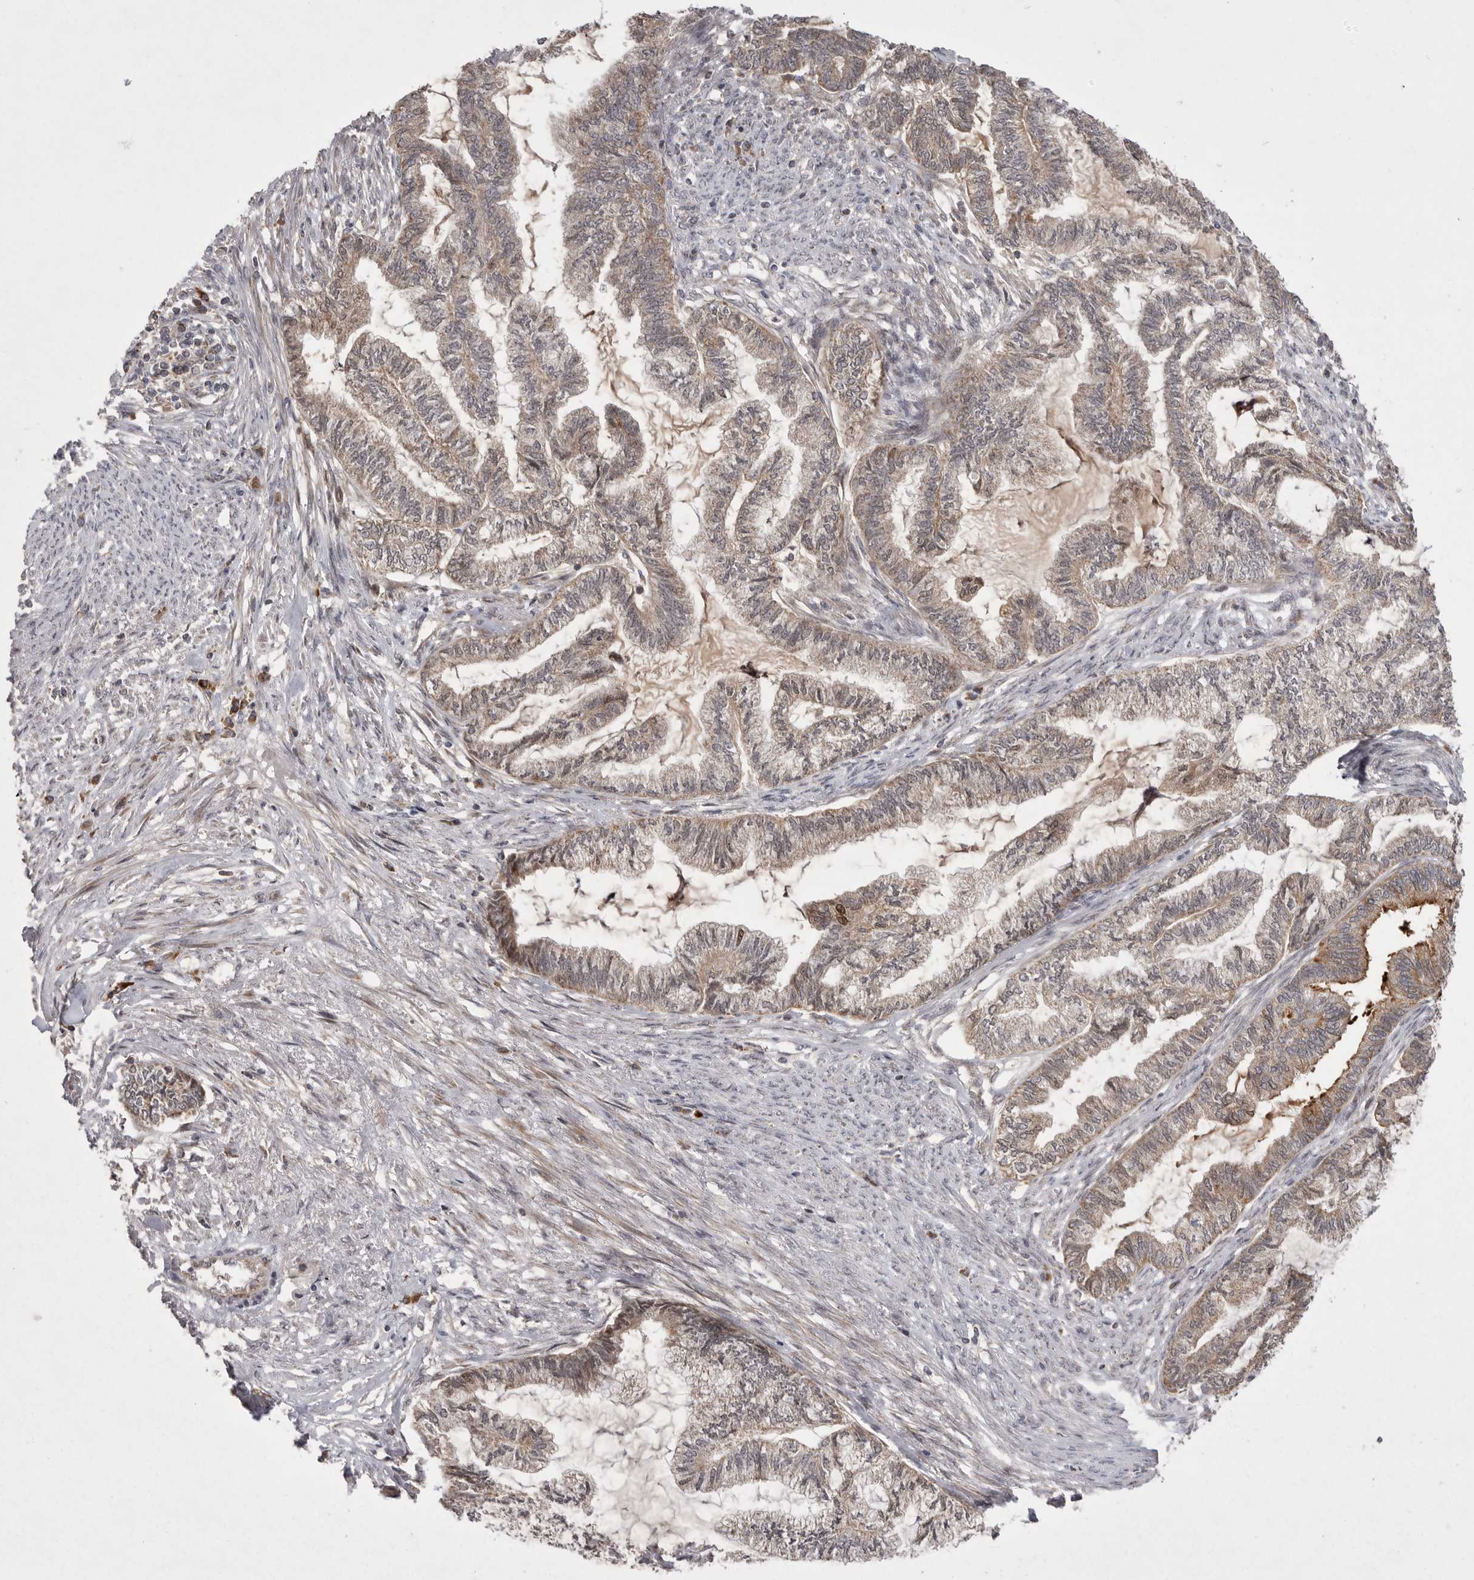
{"staining": {"intensity": "weak", "quantity": ">75%", "location": "cytoplasmic/membranous"}, "tissue": "endometrial cancer", "cell_type": "Tumor cells", "image_type": "cancer", "snomed": [{"axis": "morphology", "description": "Adenocarcinoma, NOS"}, {"axis": "topography", "description": "Endometrium"}], "caption": "Immunohistochemical staining of endometrial cancer (adenocarcinoma) shows low levels of weak cytoplasmic/membranous protein expression in approximately >75% of tumor cells.", "gene": "KYAT3", "patient": {"sex": "female", "age": 86}}